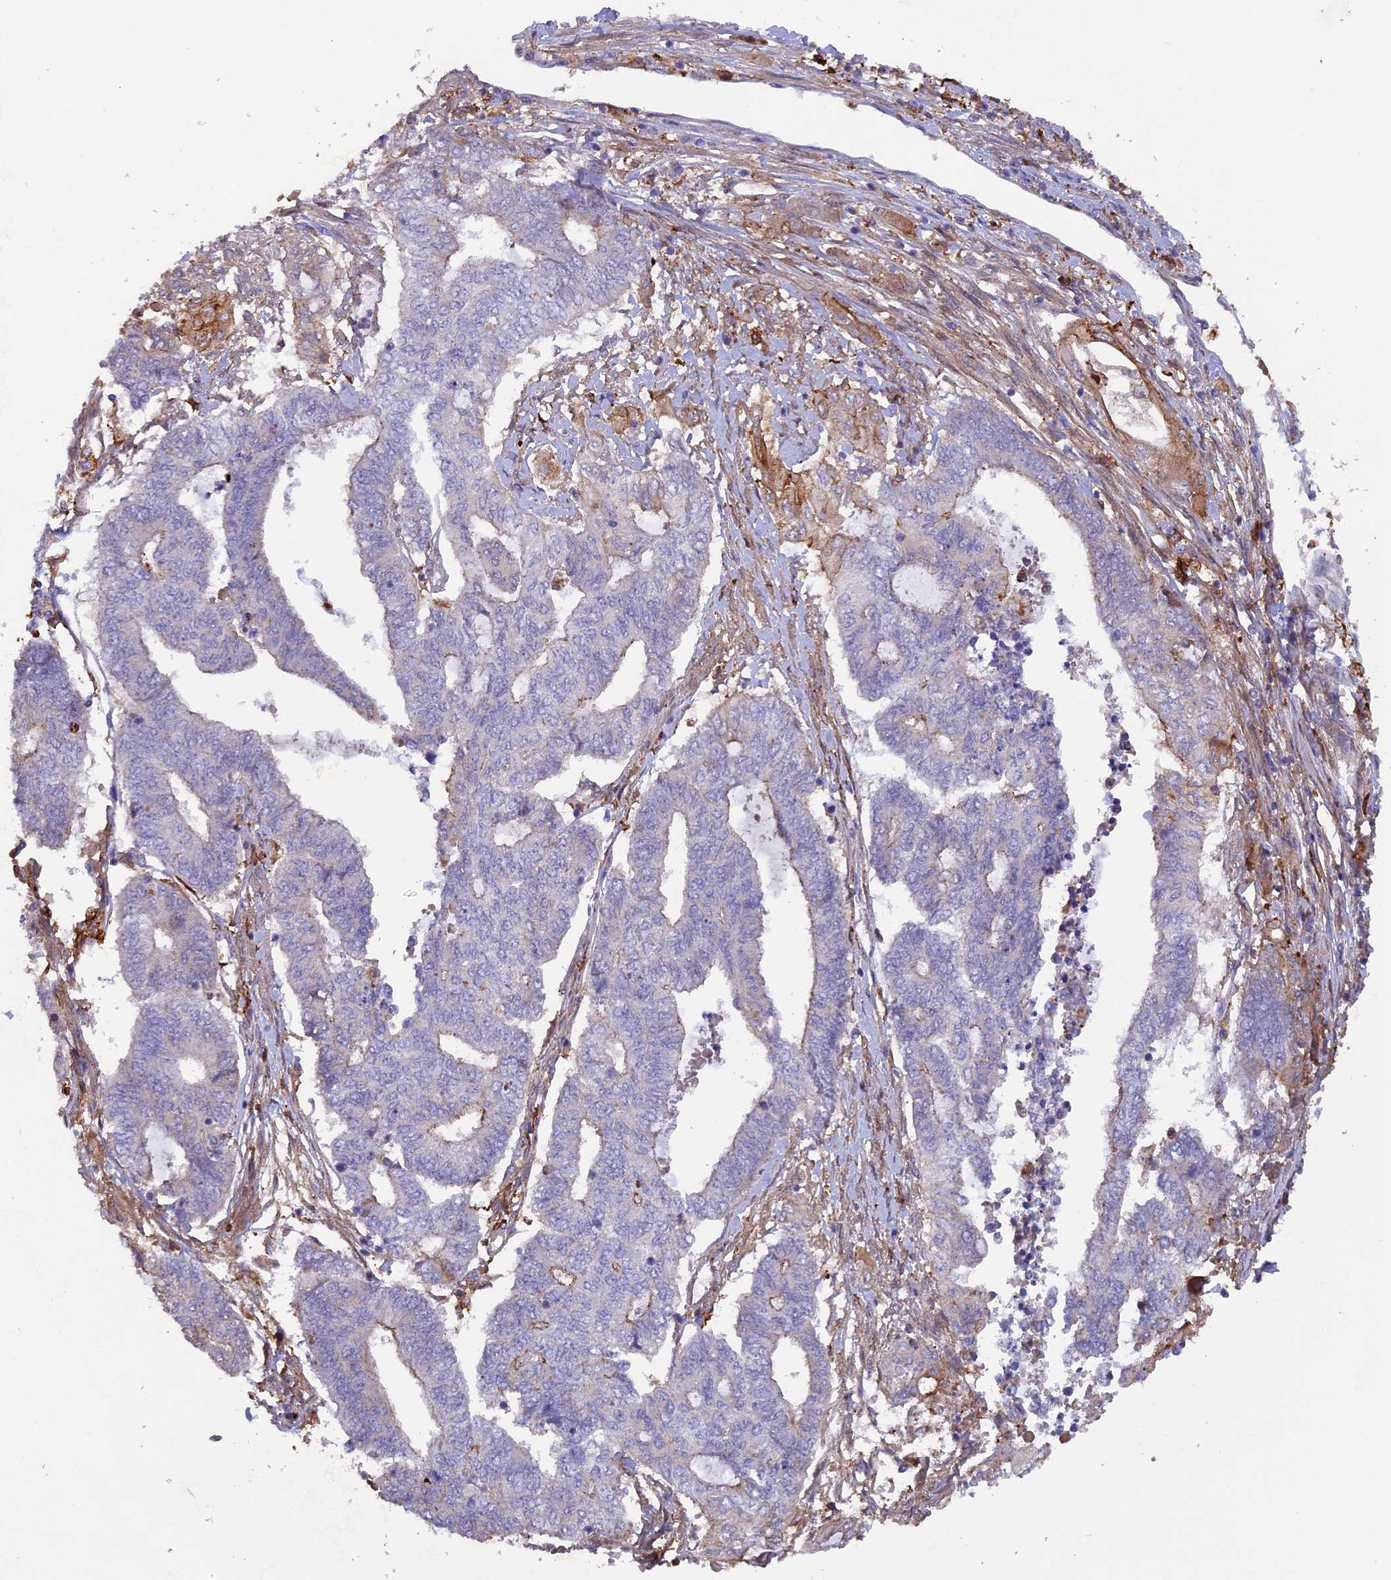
{"staining": {"intensity": "negative", "quantity": "none", "location": "none"}, "tissue": "endometrial cancer", "cell_type": "Tumor cells", "image_type": "cancer", "snomed": [{"axis": "morphology", "description": "Adenocarcinoma, NOS"}, {"axis": "topography", "description": "Uterus"}, {"axis": "topography", "description": "Endometrium"}], "caption": "Endometrial cancer (adenocarcinoma) was stained to show a protein in brown. There is no significant expression in tumor cells. The staining is performed using DAB (3,3'-diaminobenzidine) brown chromogen with nuclei counter-stained in using hematoxylin.", "gene": "FERMT1", "patient": {"sex": "female", "age": 70}}